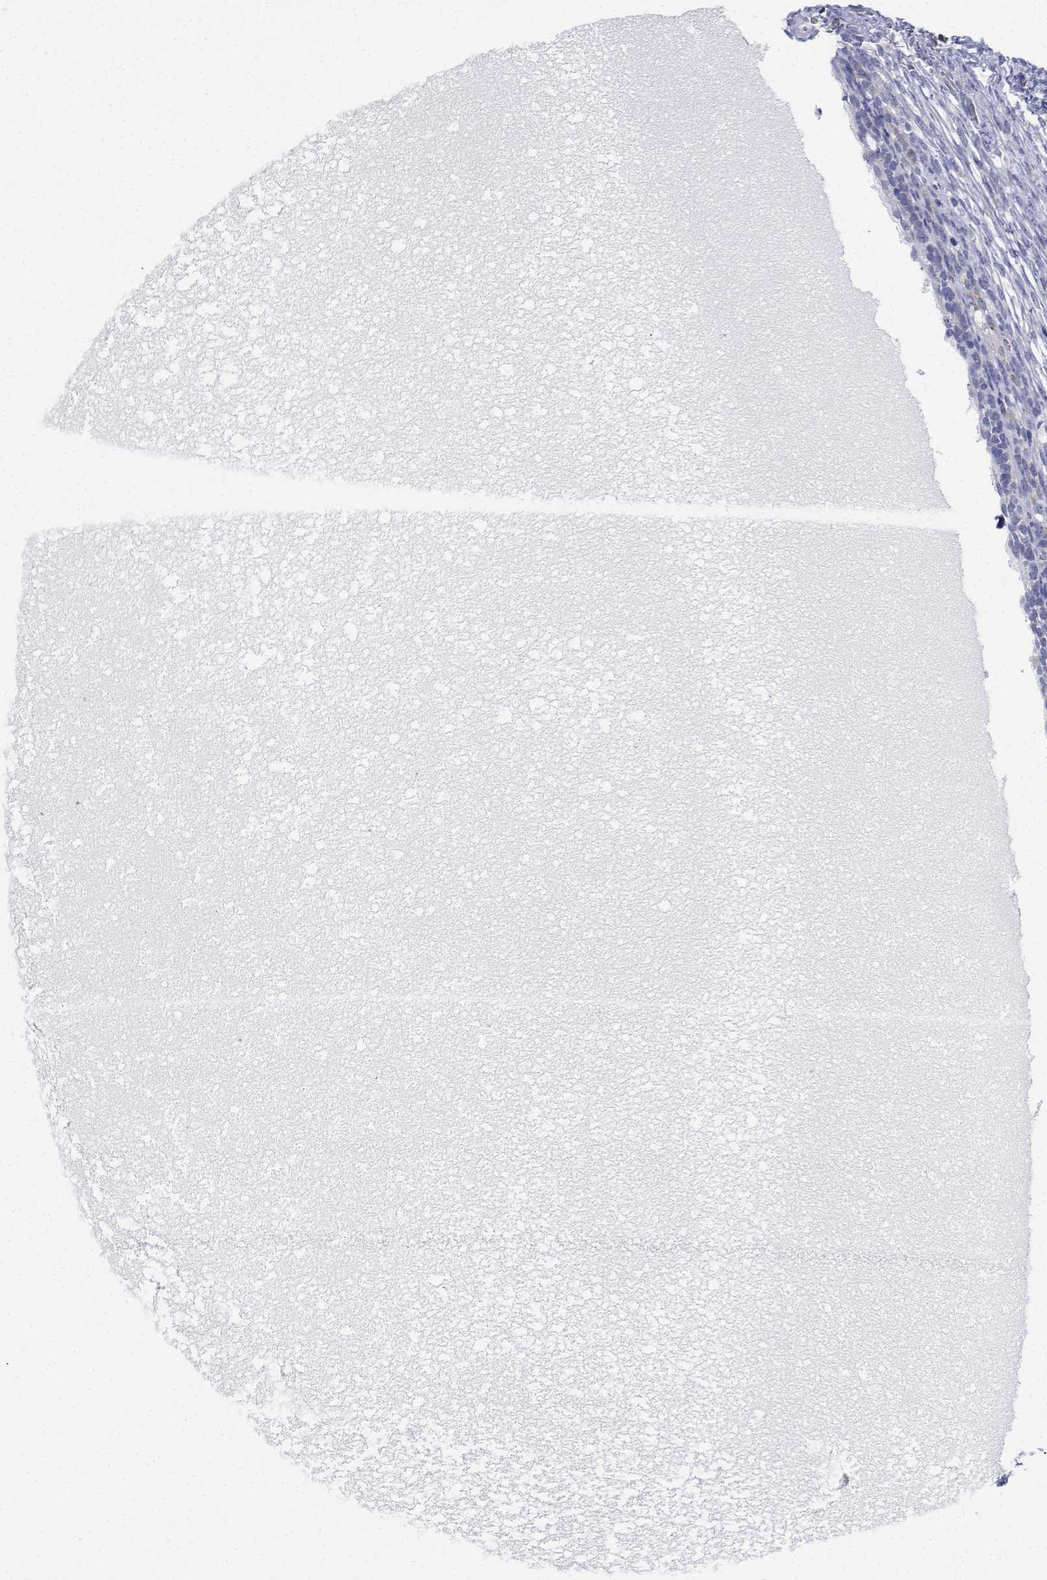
{"staining": {"intensity": "negative", "quantity": "none", "location": "none"}, "tissue": "ovary", "cell_type": "Ovarian stroma cells", "image_type": "normal", "snomed": [{"axis": "morphology", "description": "Normal tissue, NOS"}, {"axis": "topography", "description": "Ovary"}], "caption": "Micrograph shows no significant protein staining in ovarian stroma cells of benign ovary. The staining was performed using DAB to visualize the protein expression in brown, while the nuclei were stained in blue with hematoxylin (Magnification: 20x).", "gene": "CDHR3", "patient": {"sex": "female", "age": 34}}